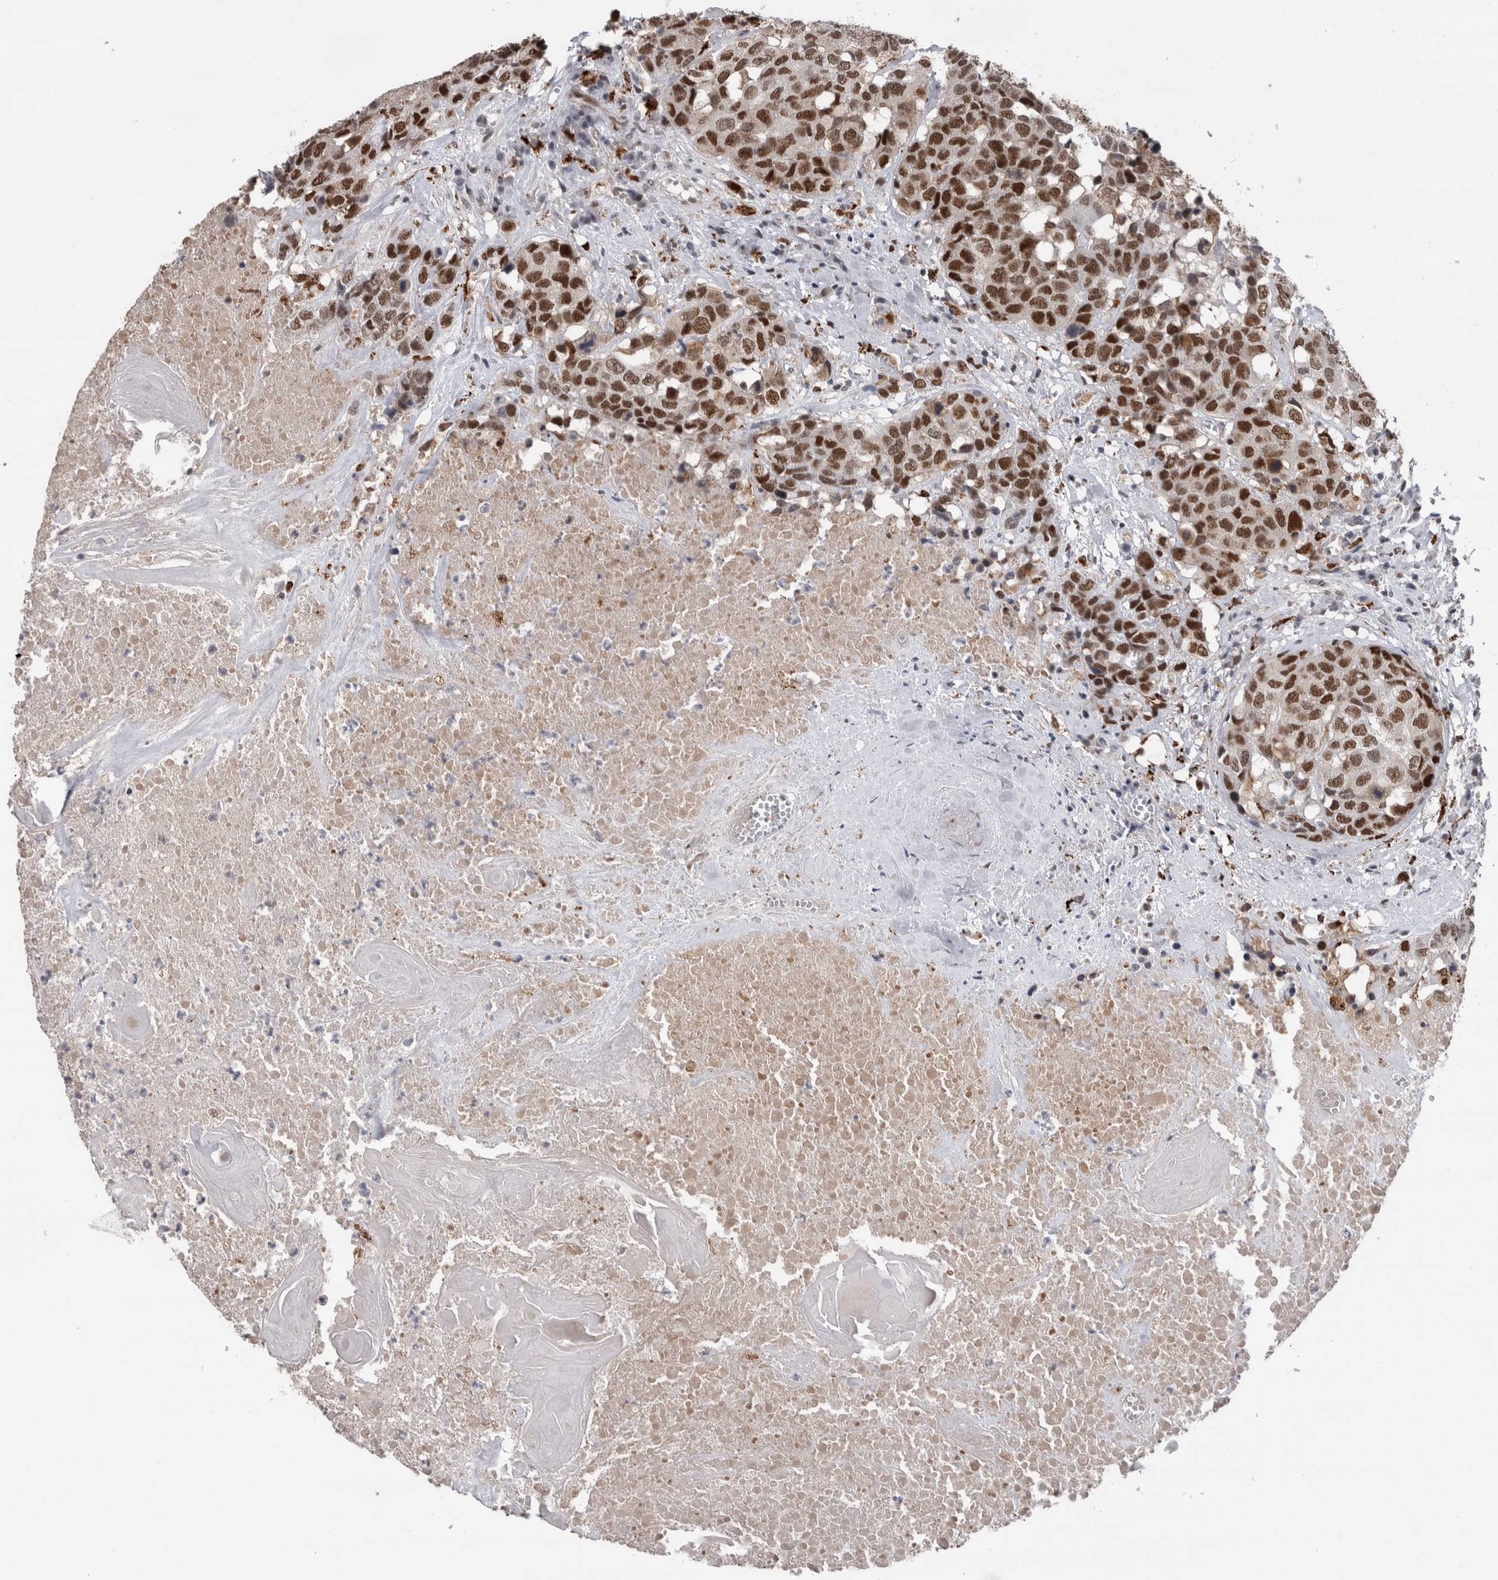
{"staining": {"intensity": "strong", "quantity": ">75%", "location": "nuclear"}, "tissue": "head and neck cancer", "cell_type": "Tumor cells", "image_type": "cancer", "snomed": [{"axis": "morphology", "description": "Squamous cell carcinoma, NOS"}, {"axis": "topography", "description": "Head-Neck"}], "caption": "Immunohistochemistry (IHC) micrograph of head and neck cancer stained for a protein (brown), which shows high levels of strong nuclear positivity in about >75% of tumor cells.", "gene": "POLD2", "patient": {"sex": "male", "age": 66}}